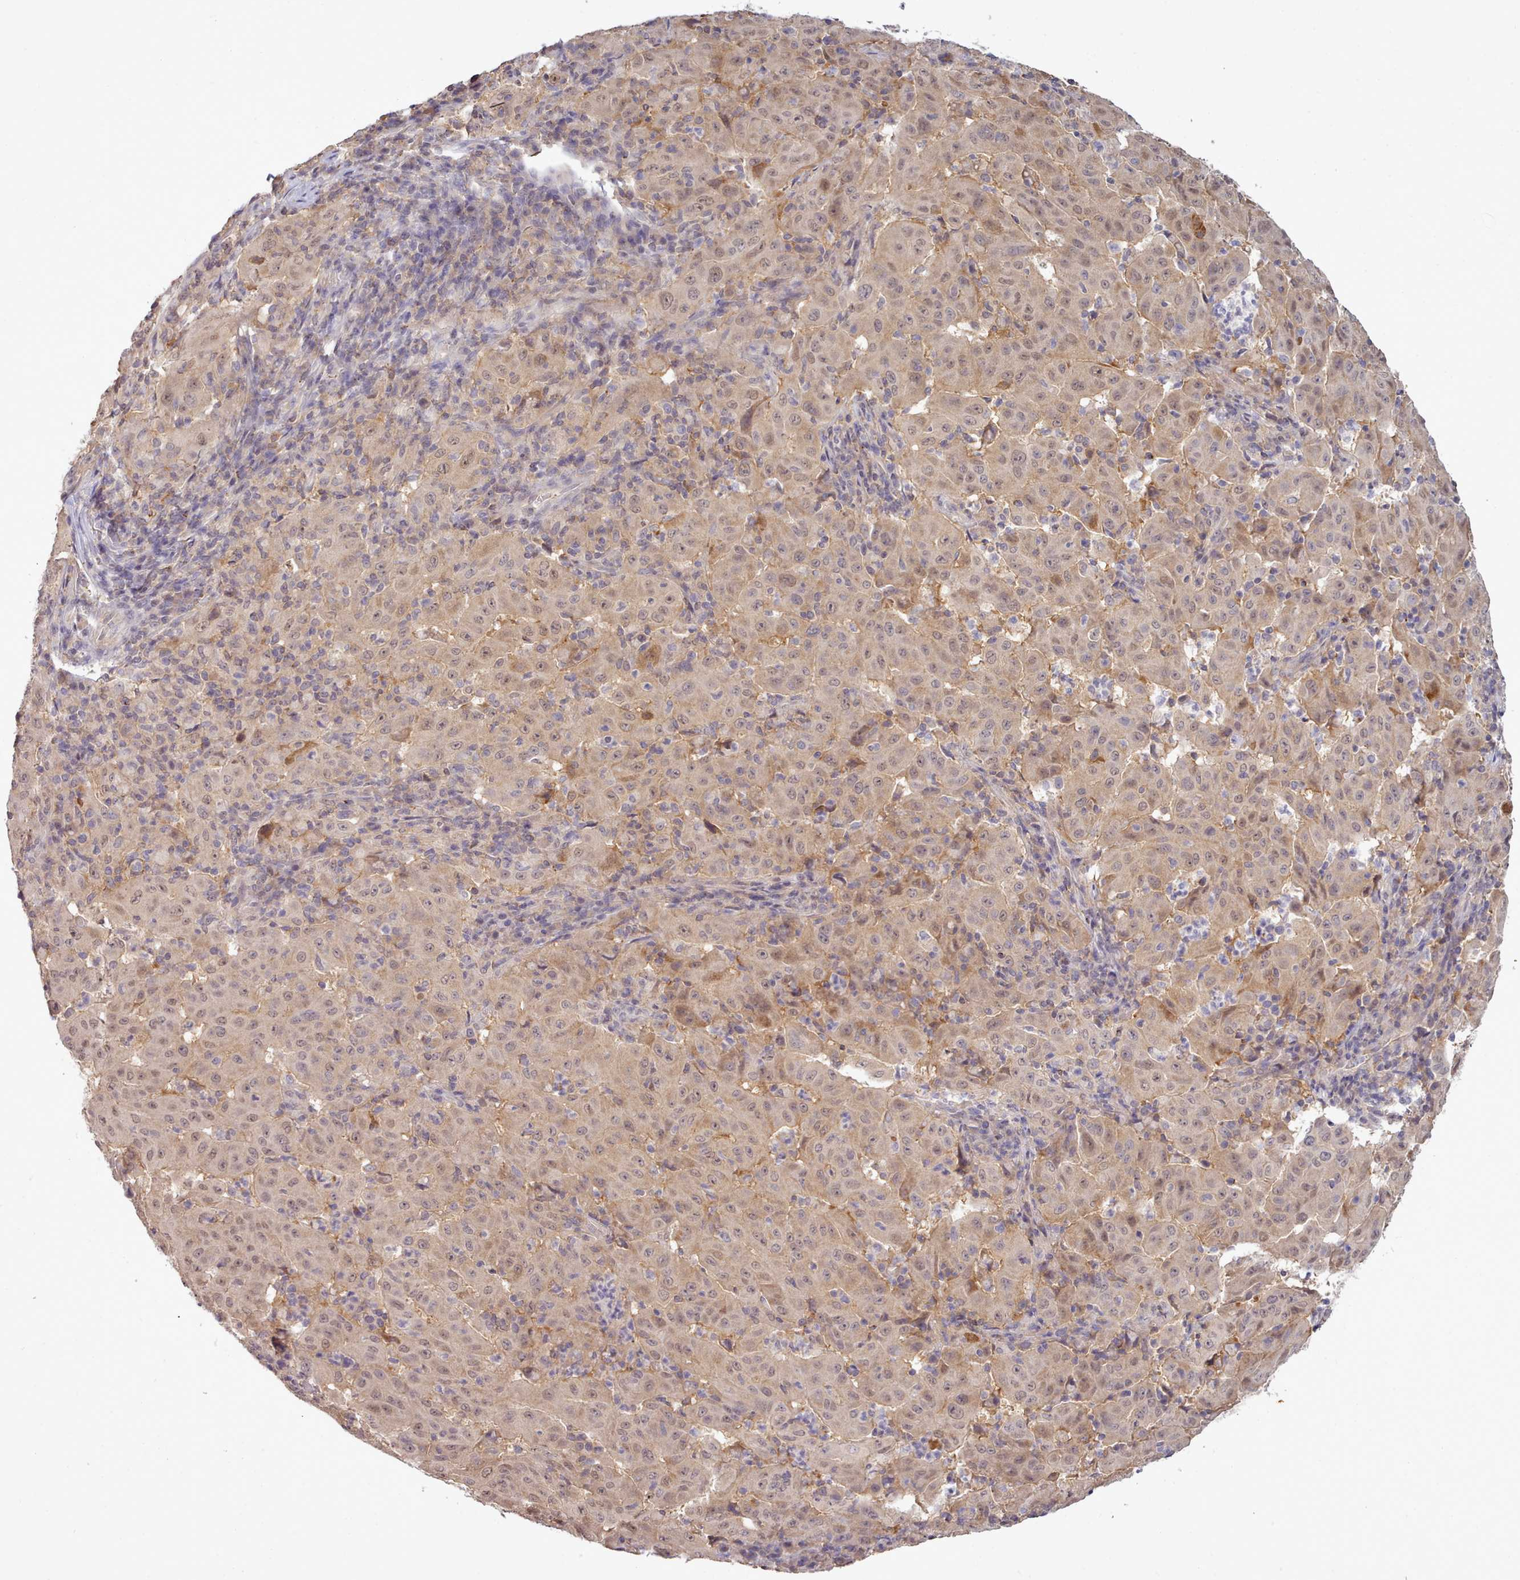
{"staining": {"intensity": "weak", "quantity": ">75%", "location": "cytoplasmic/membranous,nuclear"}, "tissue": "pancreatic cancer", "cell_type": "Tumor cells", "image_type": "cancer", "snomed": [{"axis": "morphology", "description": "Adenocarcinoma, NOS"}, {"axis": "topography", "description": "Pancreas"}], "caption": "Protein staining shows weak cytoplasmic/membranous and nuclear expression in about >75% of tumor cells in pancreatic adenocarcinoma. (DAB (3,3'-diaminobenzidine) = brown stain, brightfield microscopy at high magnification).", "gene": "ARL17A", "patient": {"sex": "male", "age": 63}}